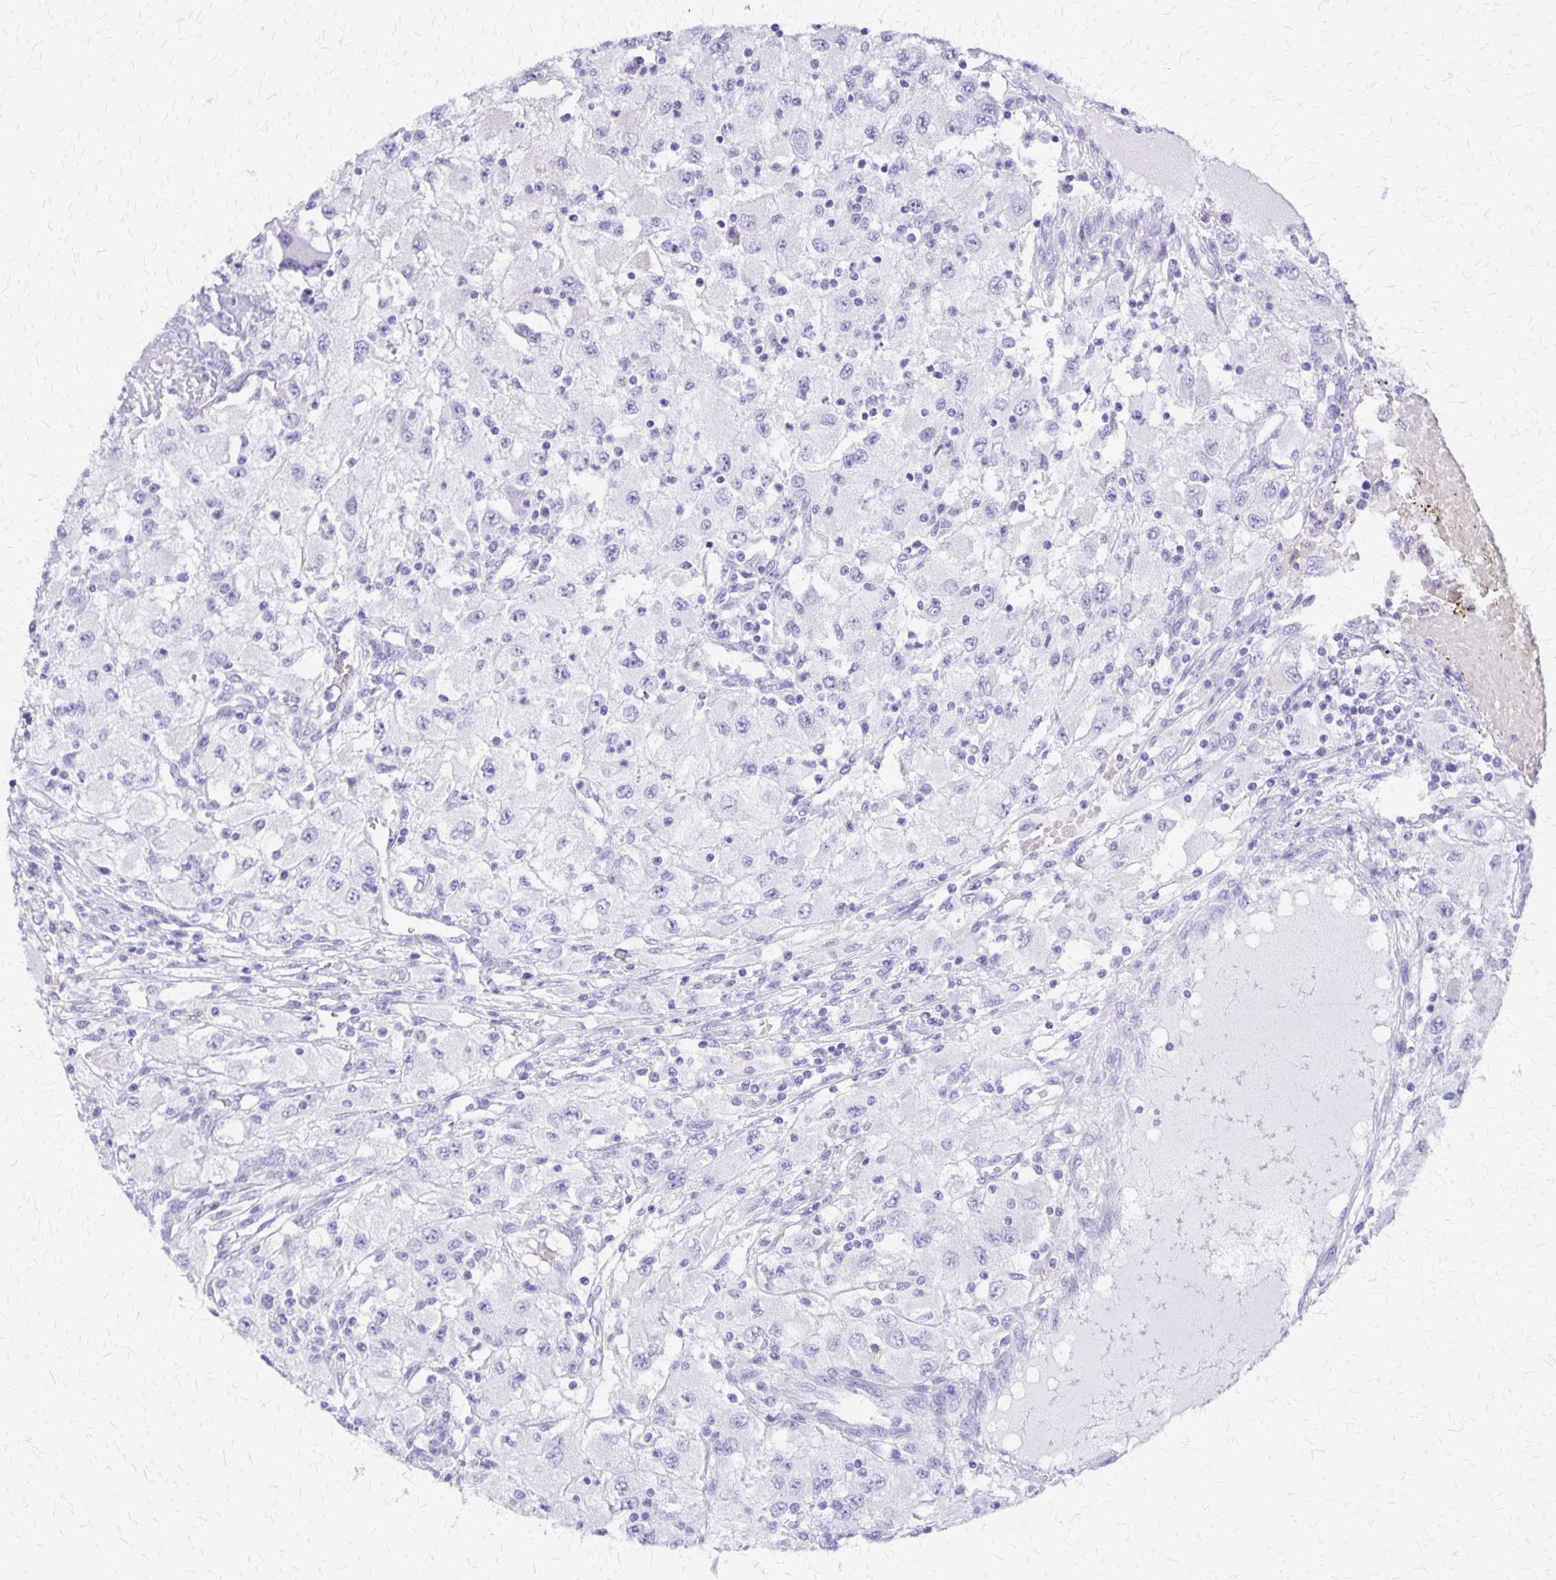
{"staining": {"intensity": "negative", "quantity": "none", "location": "none"}, "tissue": "renal cancer", "cell_type": "Tumor cells", "image_type": "cancer", "snomed": [{"axis": "morphology", "description": "Adenocarcinoma, NOS"}, {"axis": "topography", "description": "Kidney"}], "caption": "Immunohistochemistry image of neoplastic tissue: renal adenocarcinoma stained with DAB (3,3'-diaminobenzidine) demonstrates no significant protein expression in tumor cells. The staining is performed using DAB brown chromogen with nuclei counter-stained in using hematoxylin.", "gene": "SLC13A2", "patient": {"sex": "female", "age": 67}}